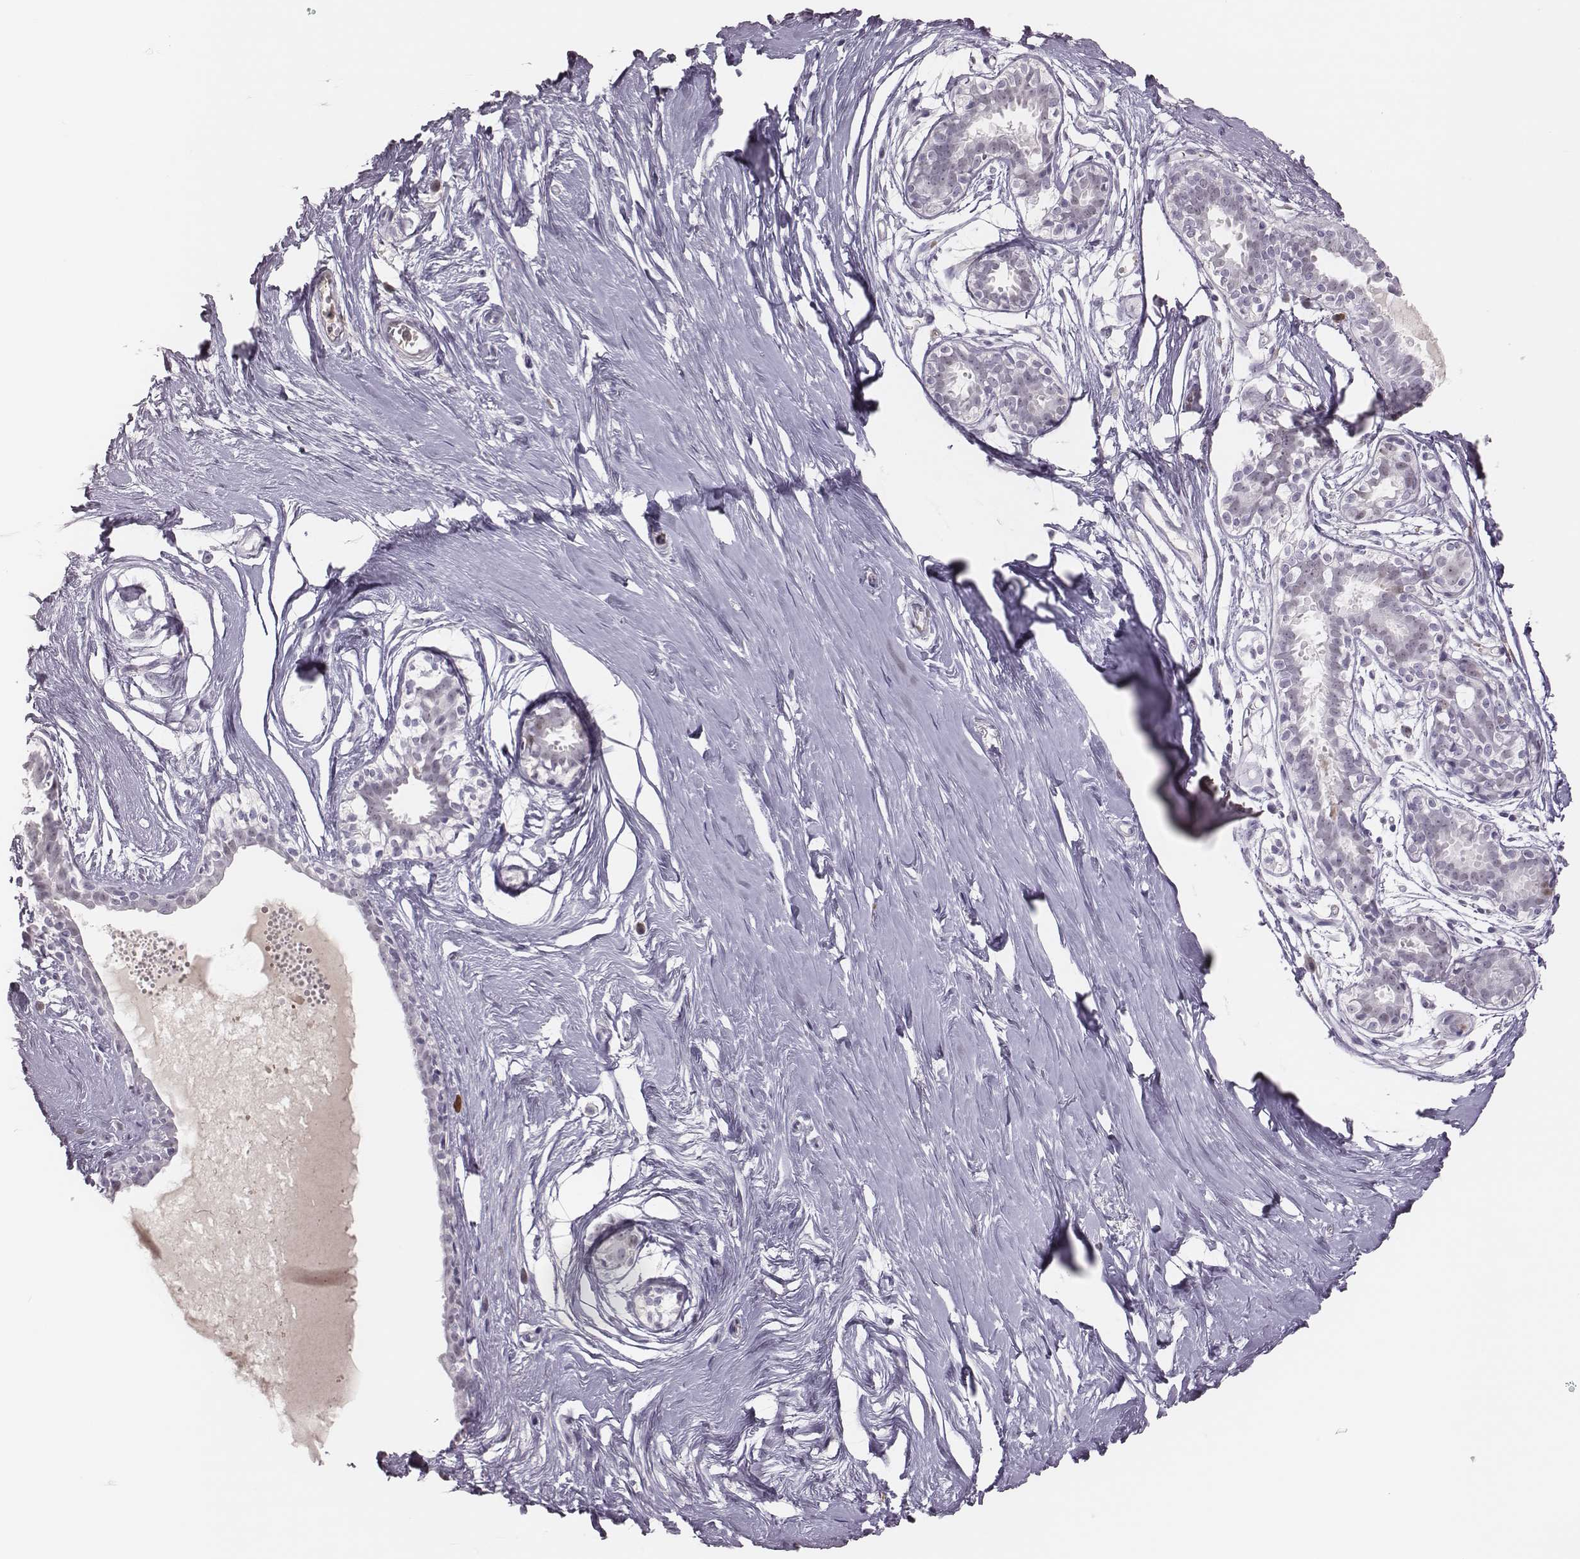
{"staining": {"intensity": "negative", "quantity": "none", "location": "none"}, "tissue": "breast", "cell_type": "Adipocytes", "image_type": "normal", "snomed": [{"axis": "morphology", "description": "Normal tissue, NOS"}, {"axis": "topography", "description": "Breast"}], "caption": "Immunohistochemistry (IHC) image of benign breast stained for a protein (brown), which demonstrates no positivity in adipocytes.", "gene": "PBK", "patient": {"sex": "female", "age": 49}}